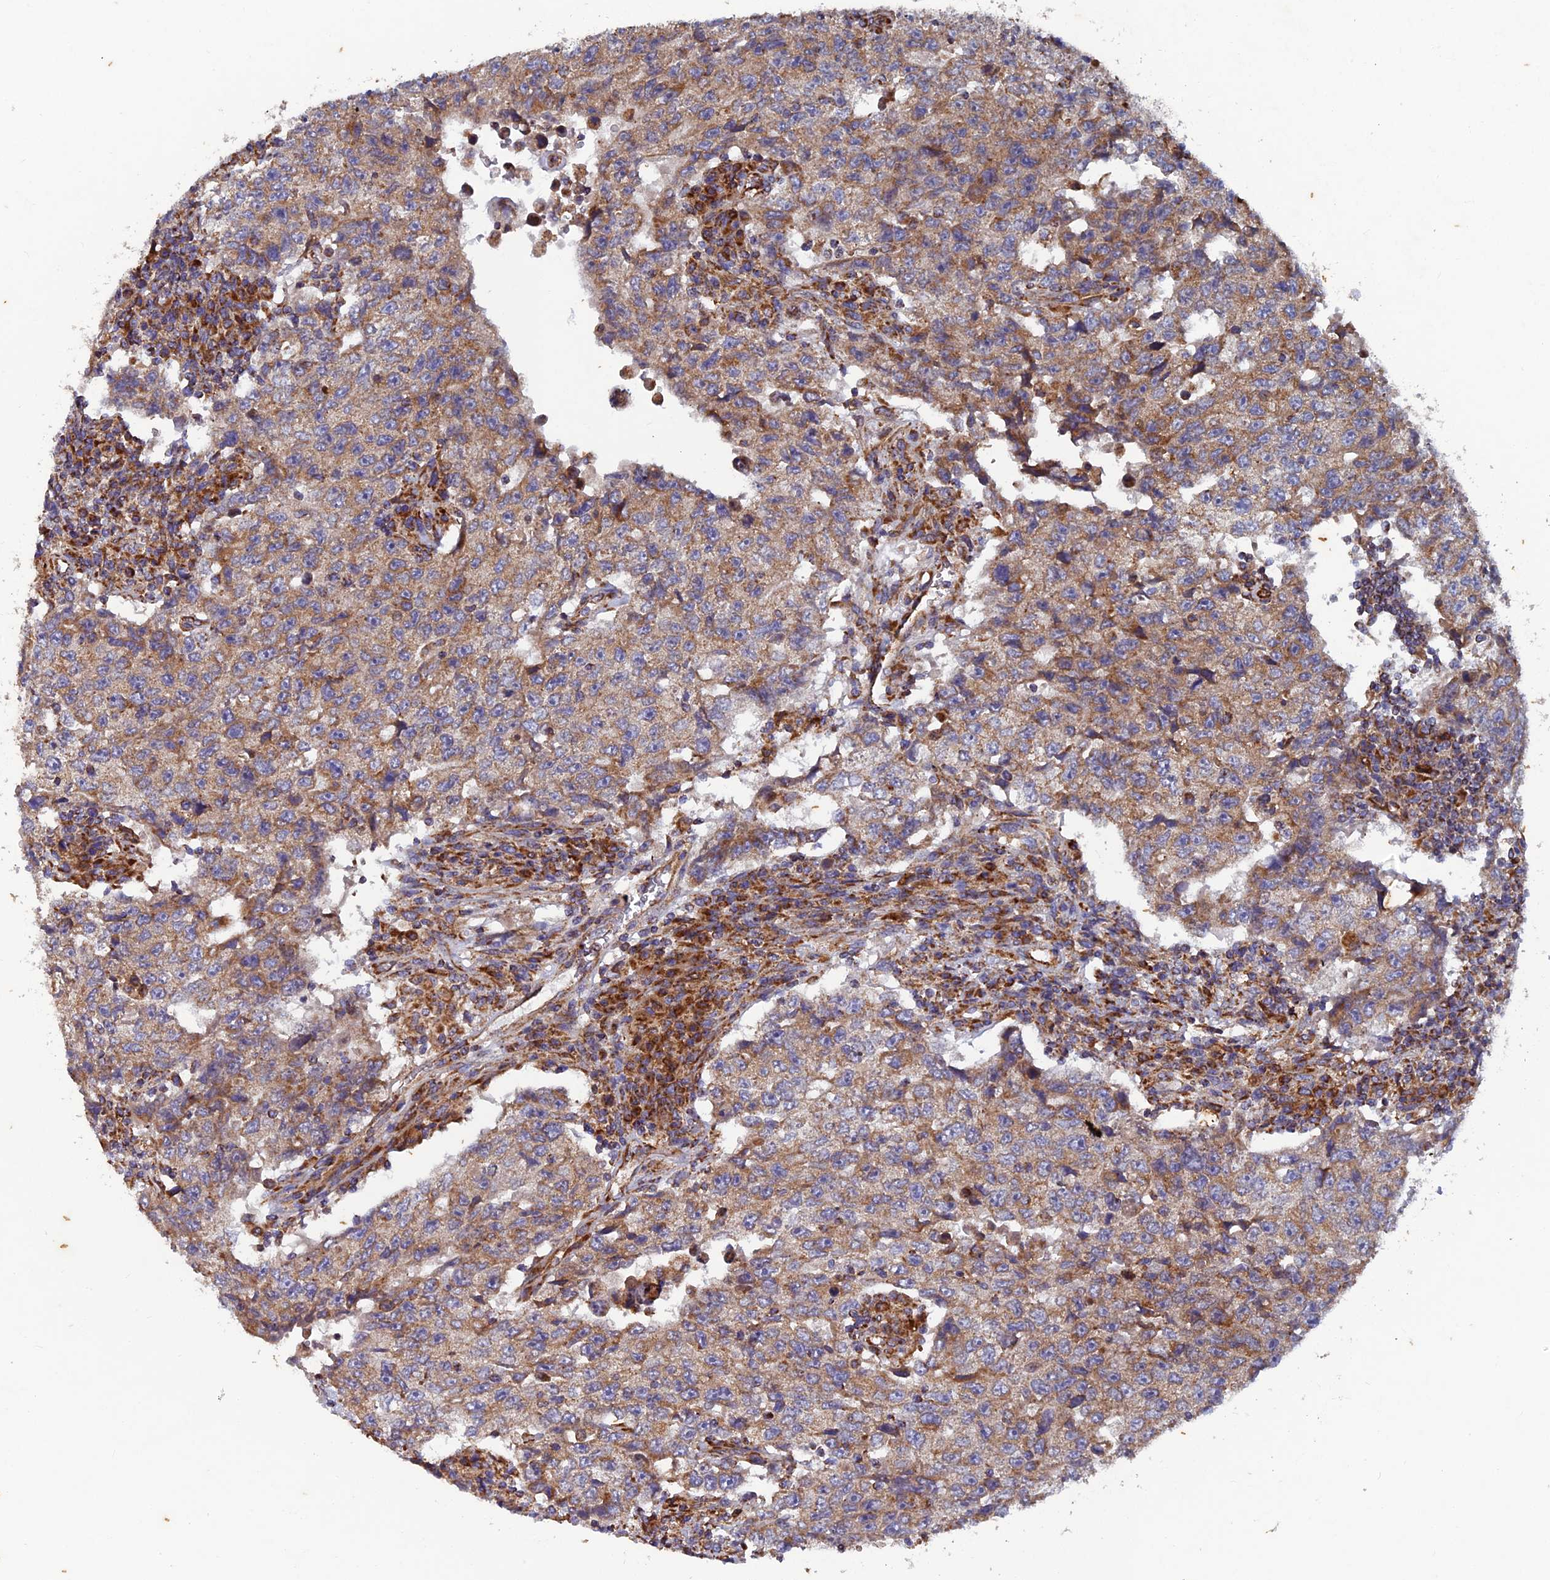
{"staining": {"intensity": "moderate", "quantity": ">75%", "location": "cytoplasmic/membranous"}, "tissue": "testis cancer", "cell_type": "Tumor cells", "image_type": "cancer", "snomed": [{"axis": "morphology", "description": "Carcinoma, Embryonal, NOS"}, {"axis": "topography", "description": "Testis"}], "caption": "Immunohistochemistry of embryonal carcinoma (testis) demonstrates medium levels of moderate cytoplasmic/membranous staining in approximately >75% of tumor cells.", "gene": "AP4S1", "patient": {"sex": "male", "age": 26}}